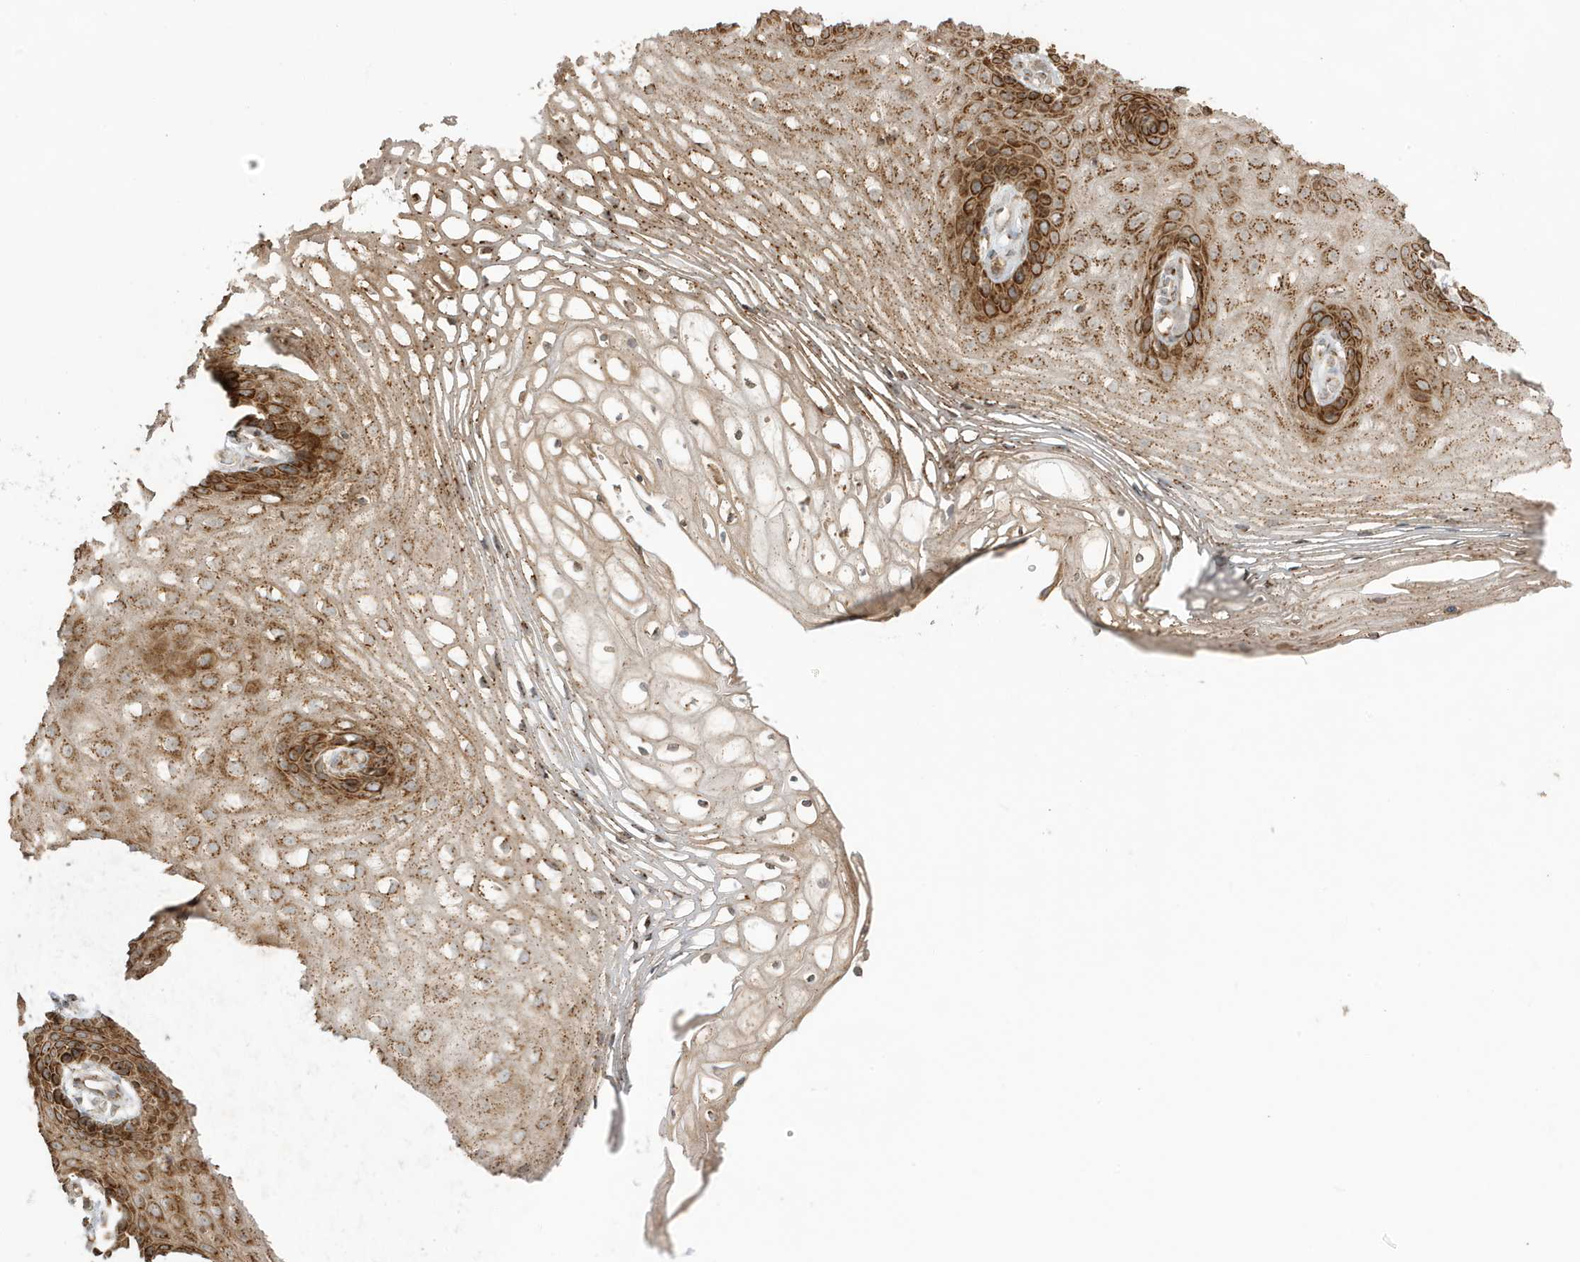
{"staining": {"intensity": "strong", "quantity": "25%-75%", "location": "cytoplasmic/membranous"}, "tissue": "vagina", "cell_type": "Squamous epithelial cells", "image_type": "normal", "snomed": [{"axis": "morphology", "description": "Normal tissue, NOS"}, {"axis": "topography", "description": "Vagina"}], "caption": "A photomicrograph of vagina stained for a protein displays strong cytoplasmic/membranous brown staining in squamous epithelial cells.", "gene": "RER1", "patient": {"sex": "female", "age": 60}}